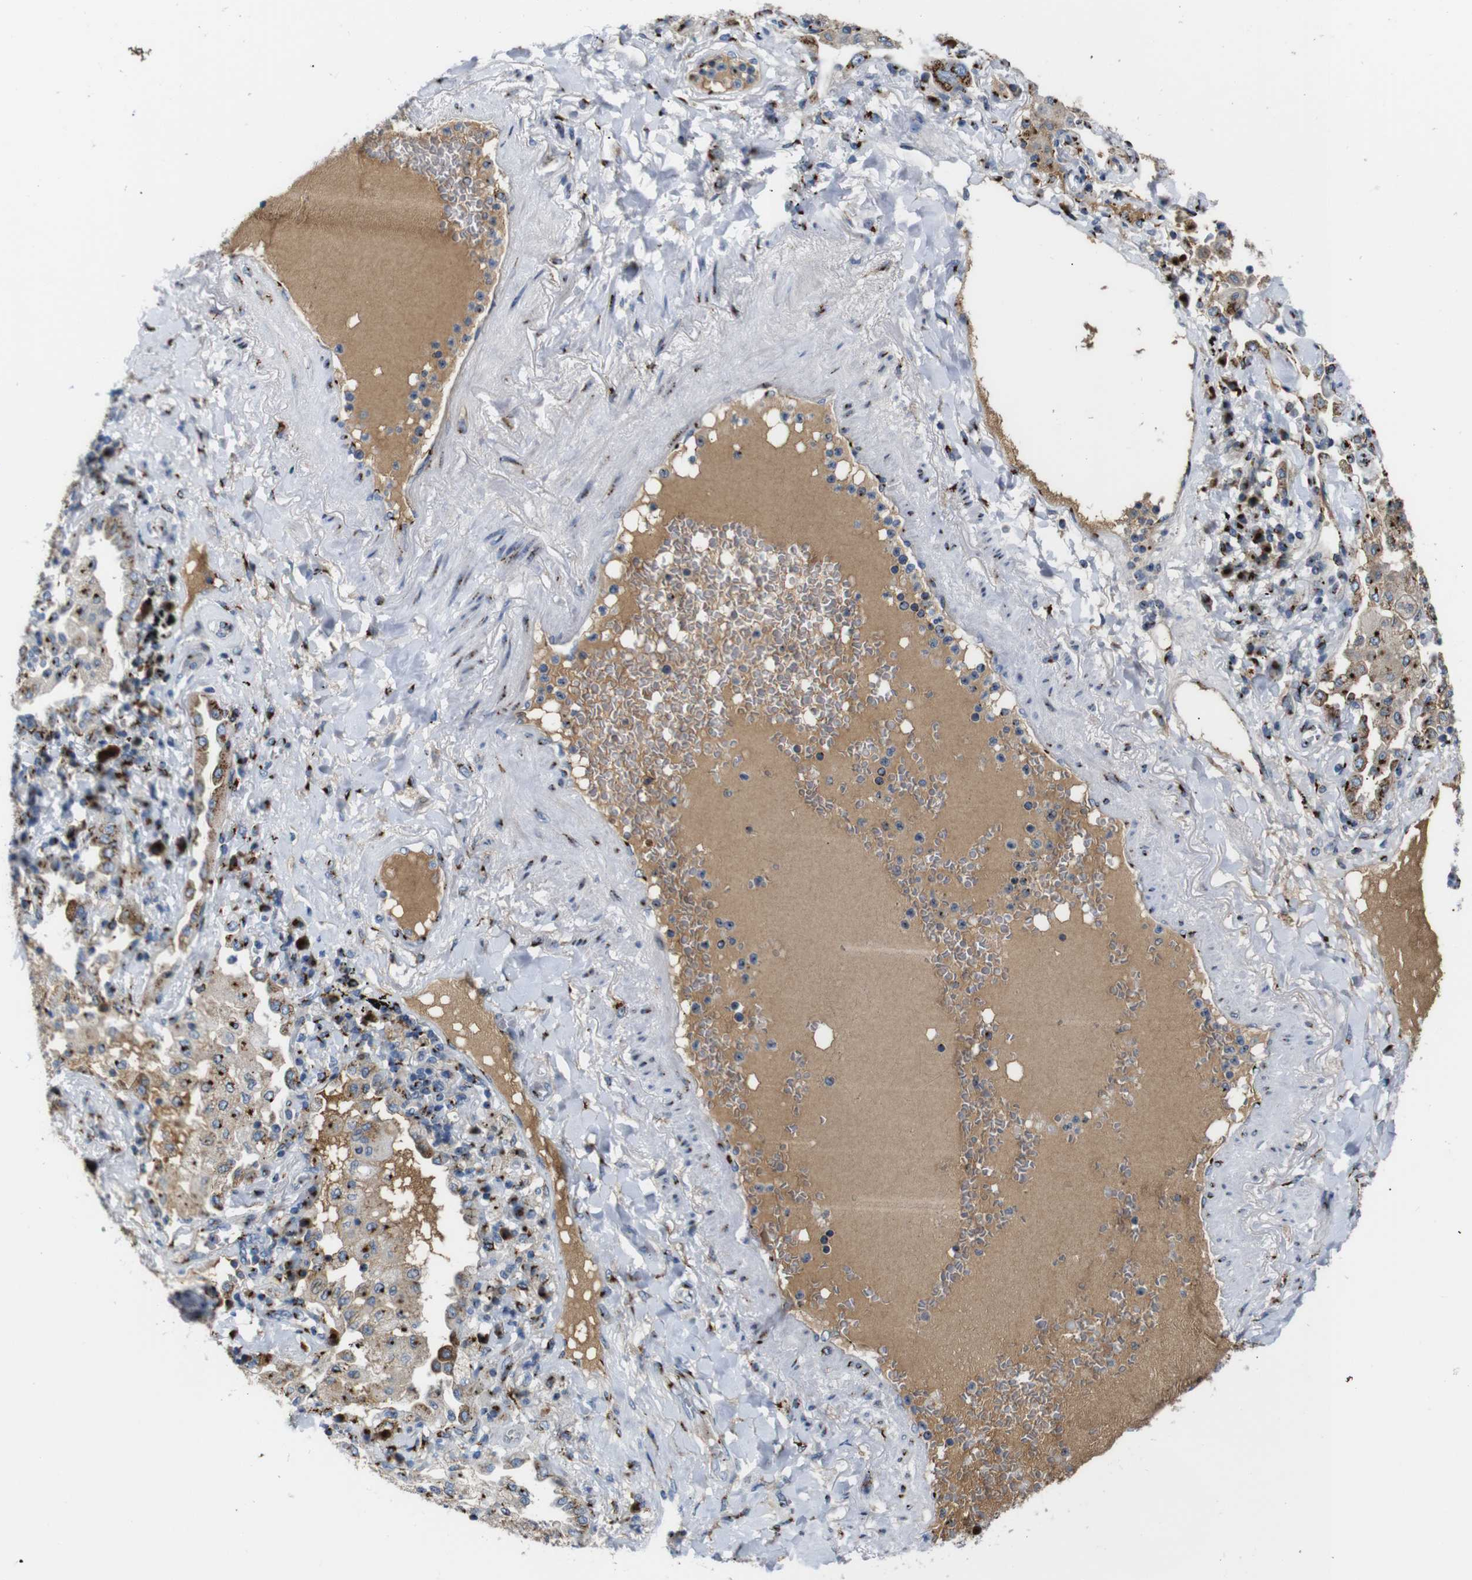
{"staining": {"intensity": "strong", "quantity": ">75%", "location": "cytoplasmic/membranous"}, "tissue": "lung cancer", "cell_type": "Tumor cells", "image_type": "cancer", "snomed": [{"axis": "morphology", "description": "Normal tissue, NOS"}, {"axis": "morphology", "description": "Adenocarcinoma, NOS"}, {"axis": "topography", "description": "Bronchus"}, {"axis": "topography", "description": "Lung"}], "caption": "Immunohistochemical staining of human lung cancer (adenocarcinoma) demonstrates strong cytoplasmic/membranous protein expression in approximately >75% of tumor cells.", "gene": "TGOLN2", "patient": {"sex": "female", "age": 70}}